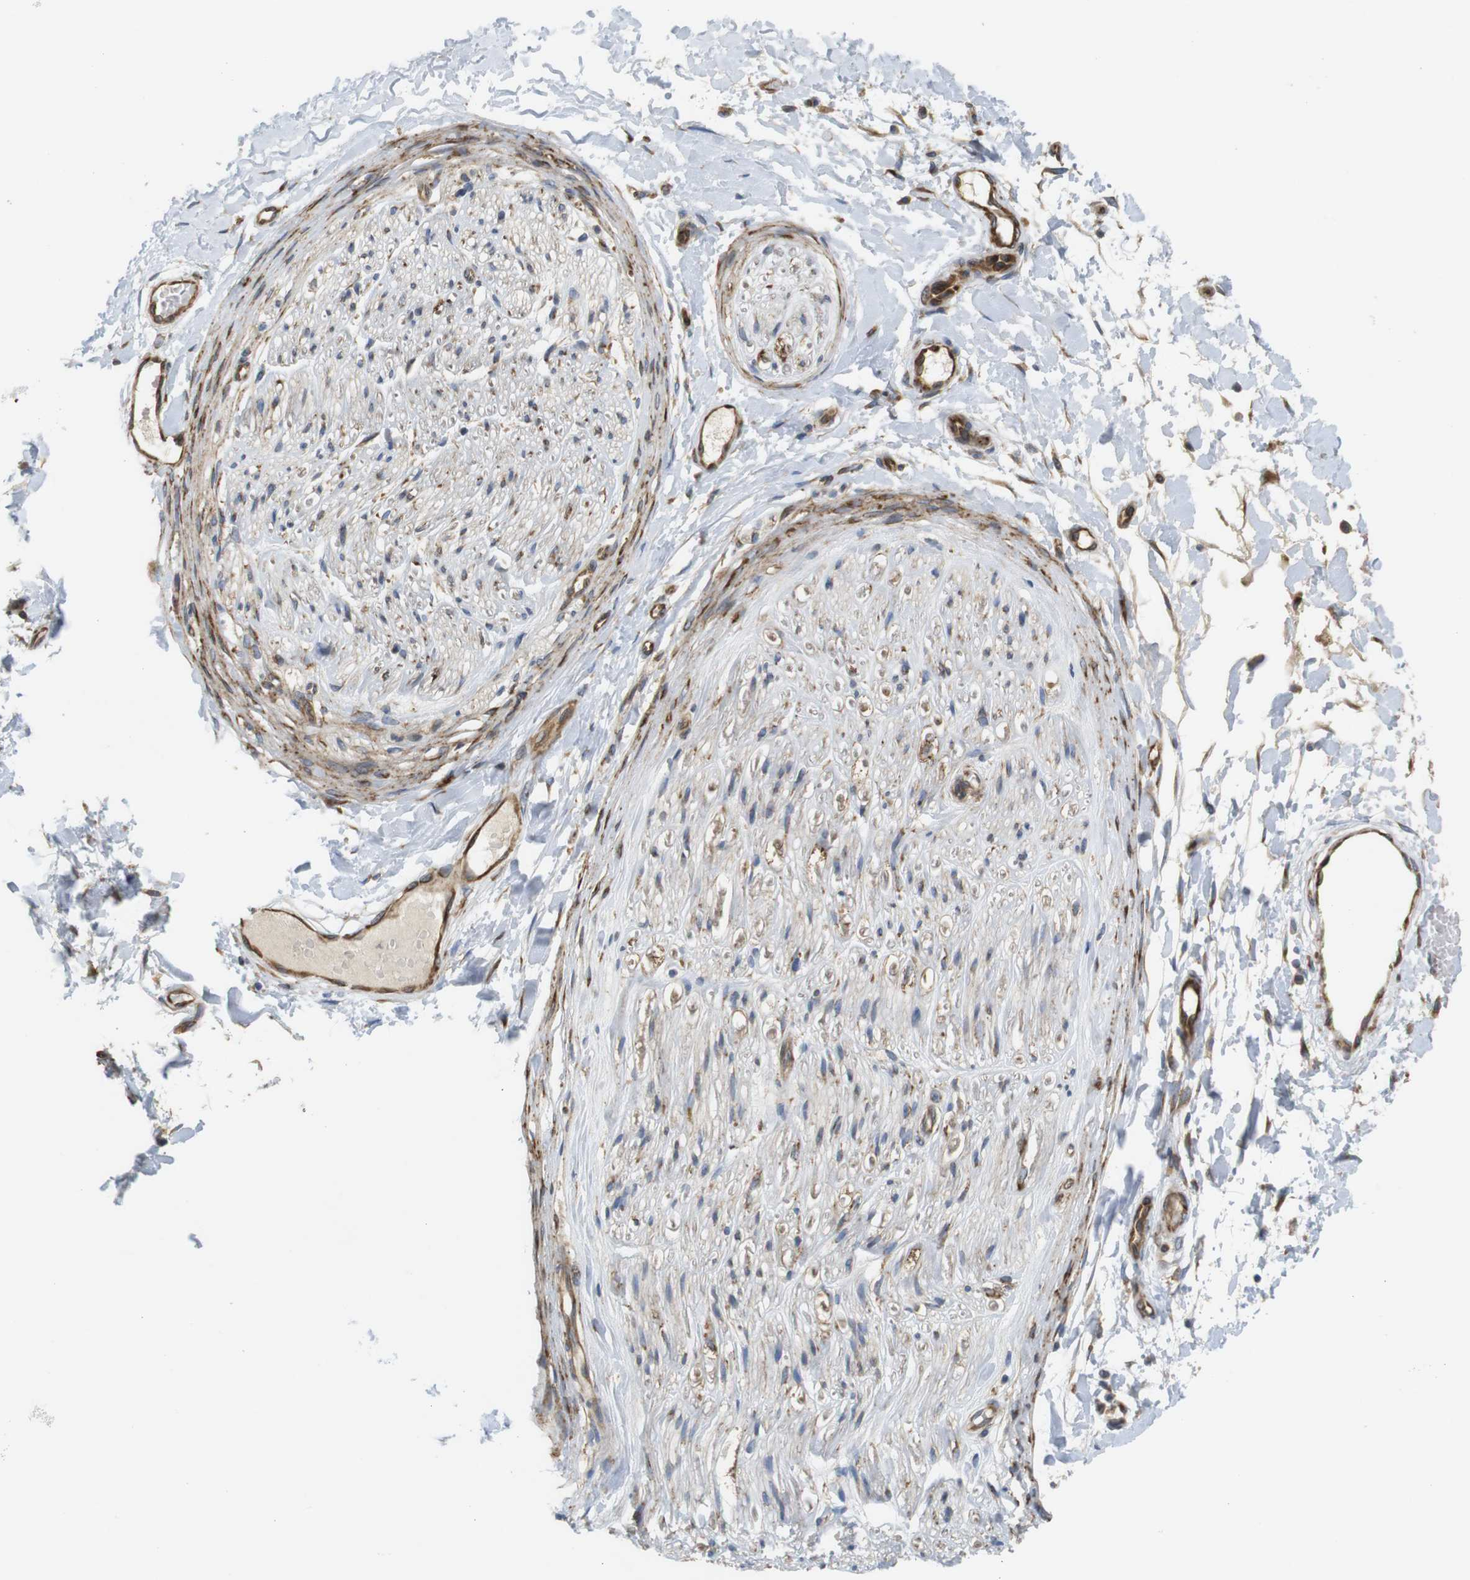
{"staining": {"intensity": "moderate", "quantity": ">75%", "location": "cytoplasmic/membranous"}, "tissue": "adipose tissue", "cell_type": "Adipocytes", "image_type": "normal", "snomed": [{"axis": "morphology", "description": "Normal tissue, NOS"}, {"axis": "morphology", "description": "Squamous cell carcinoma, NOS"}, {"axis": "topography", "description": "Skin"}, {"axis": "topography", "description": "Peripheral nerve tissue"}], "caption": "Benign adipose tissue displays moderate cytoplasmic/membranous positivity in approximately >75% of adipocytes, visualized by immunohistochemistry. Nuclei are stained in blue.", "gene": "PCNX2", "patient": {"sex": "male", "age": 83}}